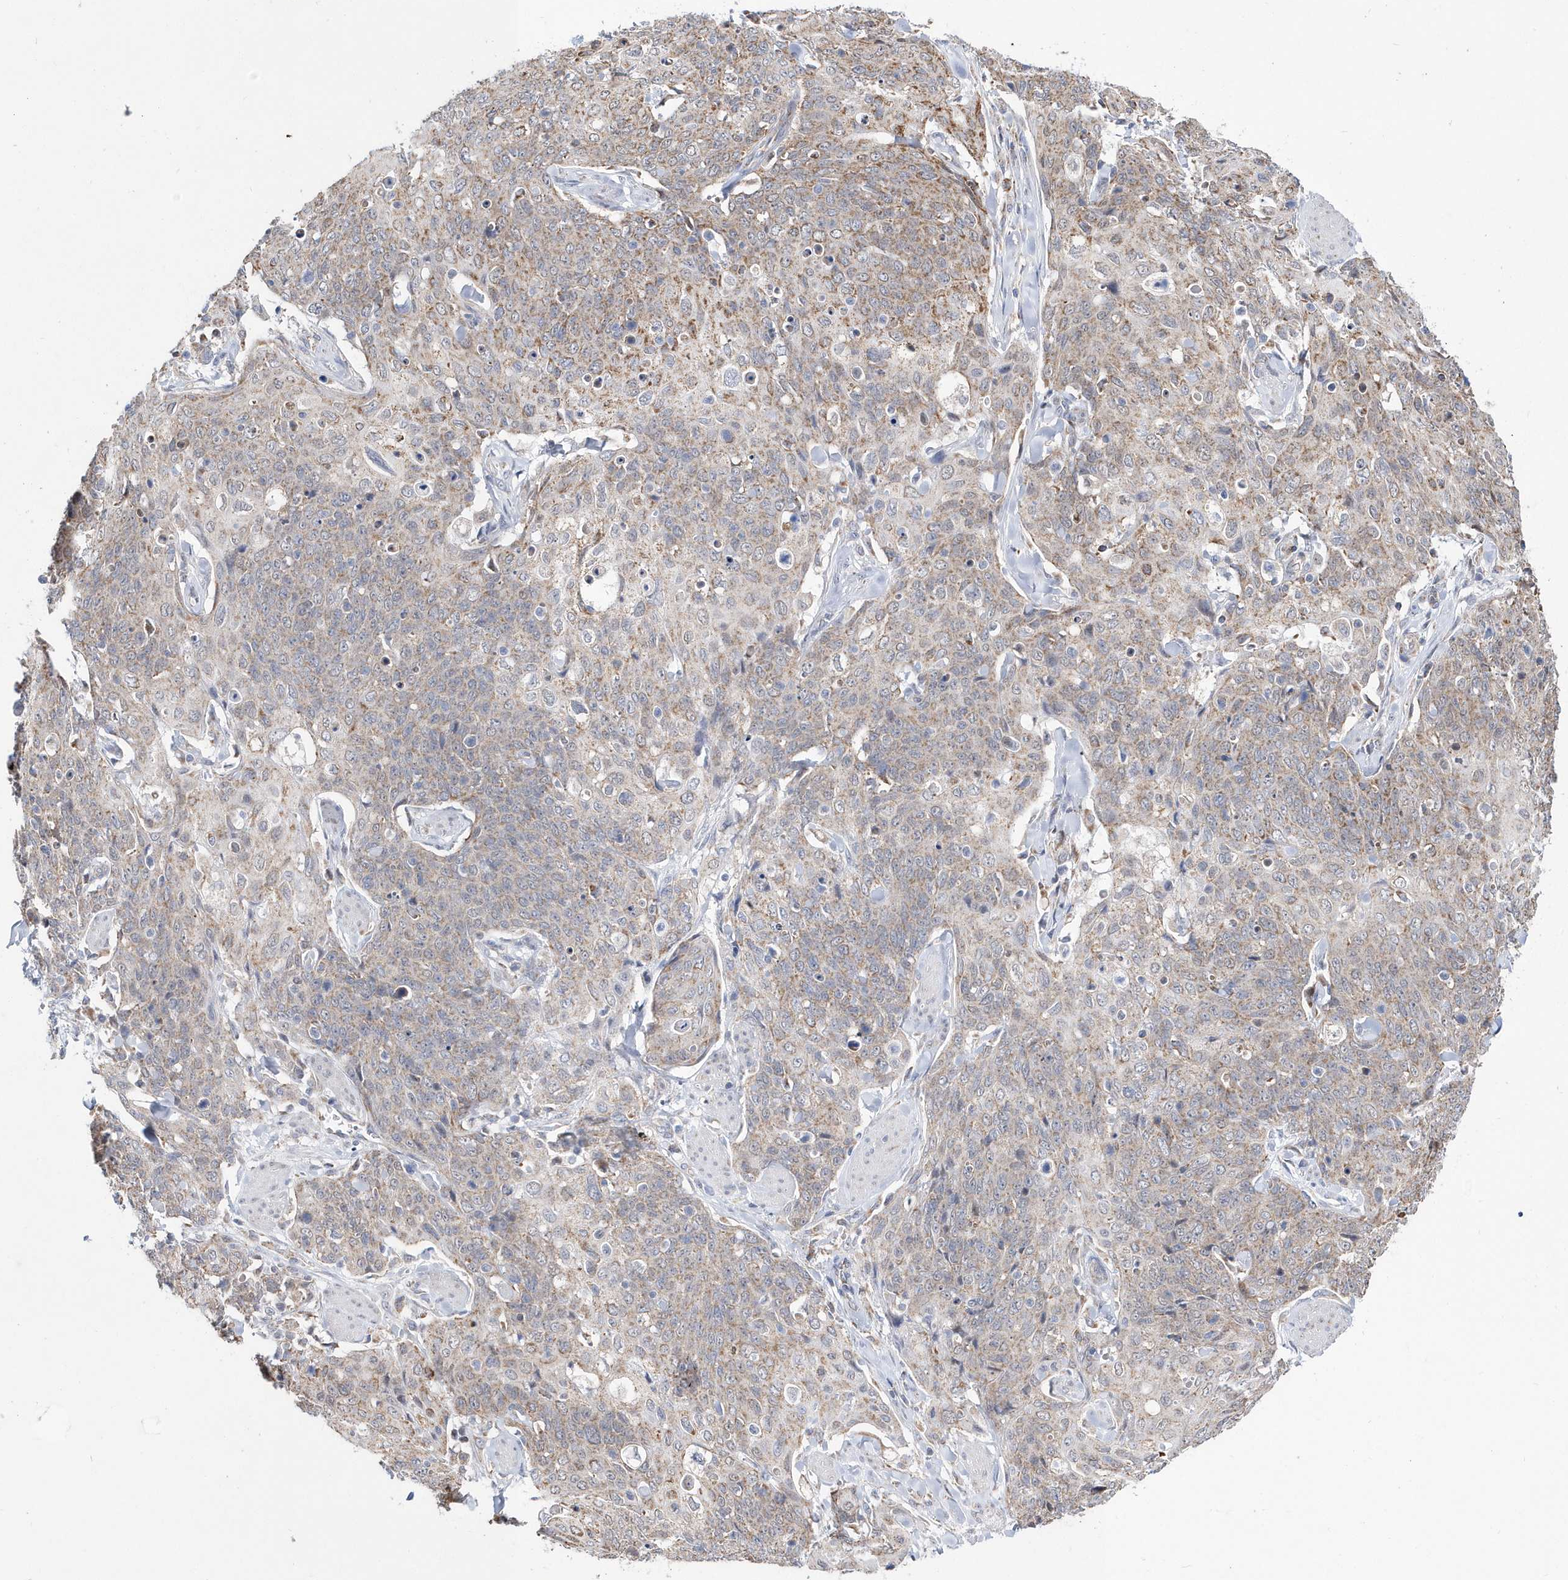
{"staining": {"intensity": "weak", "quantity": "25%-75%", "location": "cytoplasmic/membranous"}, "tissue": "skin cancer", "cell_type": "Tumor cells", "image_type": "cancer", "snomed": [{"axis": "morphology", "description": "Squamous cell carcinoma, NOS"}, {"axis": "topography", "description": "Skin"}, {"axis": "topography", "description": "Vulva"}], "caption": "Immunohistochemical staining of skin cancer exhibits weak cytoplasmic/membranous protein positivity in about 25%-75% of tumor cells. (DAB IHC with brightfield microscopy, high magnification).", "gene": "SPATA5", "patient": {"sex": "female", "age": 85}}